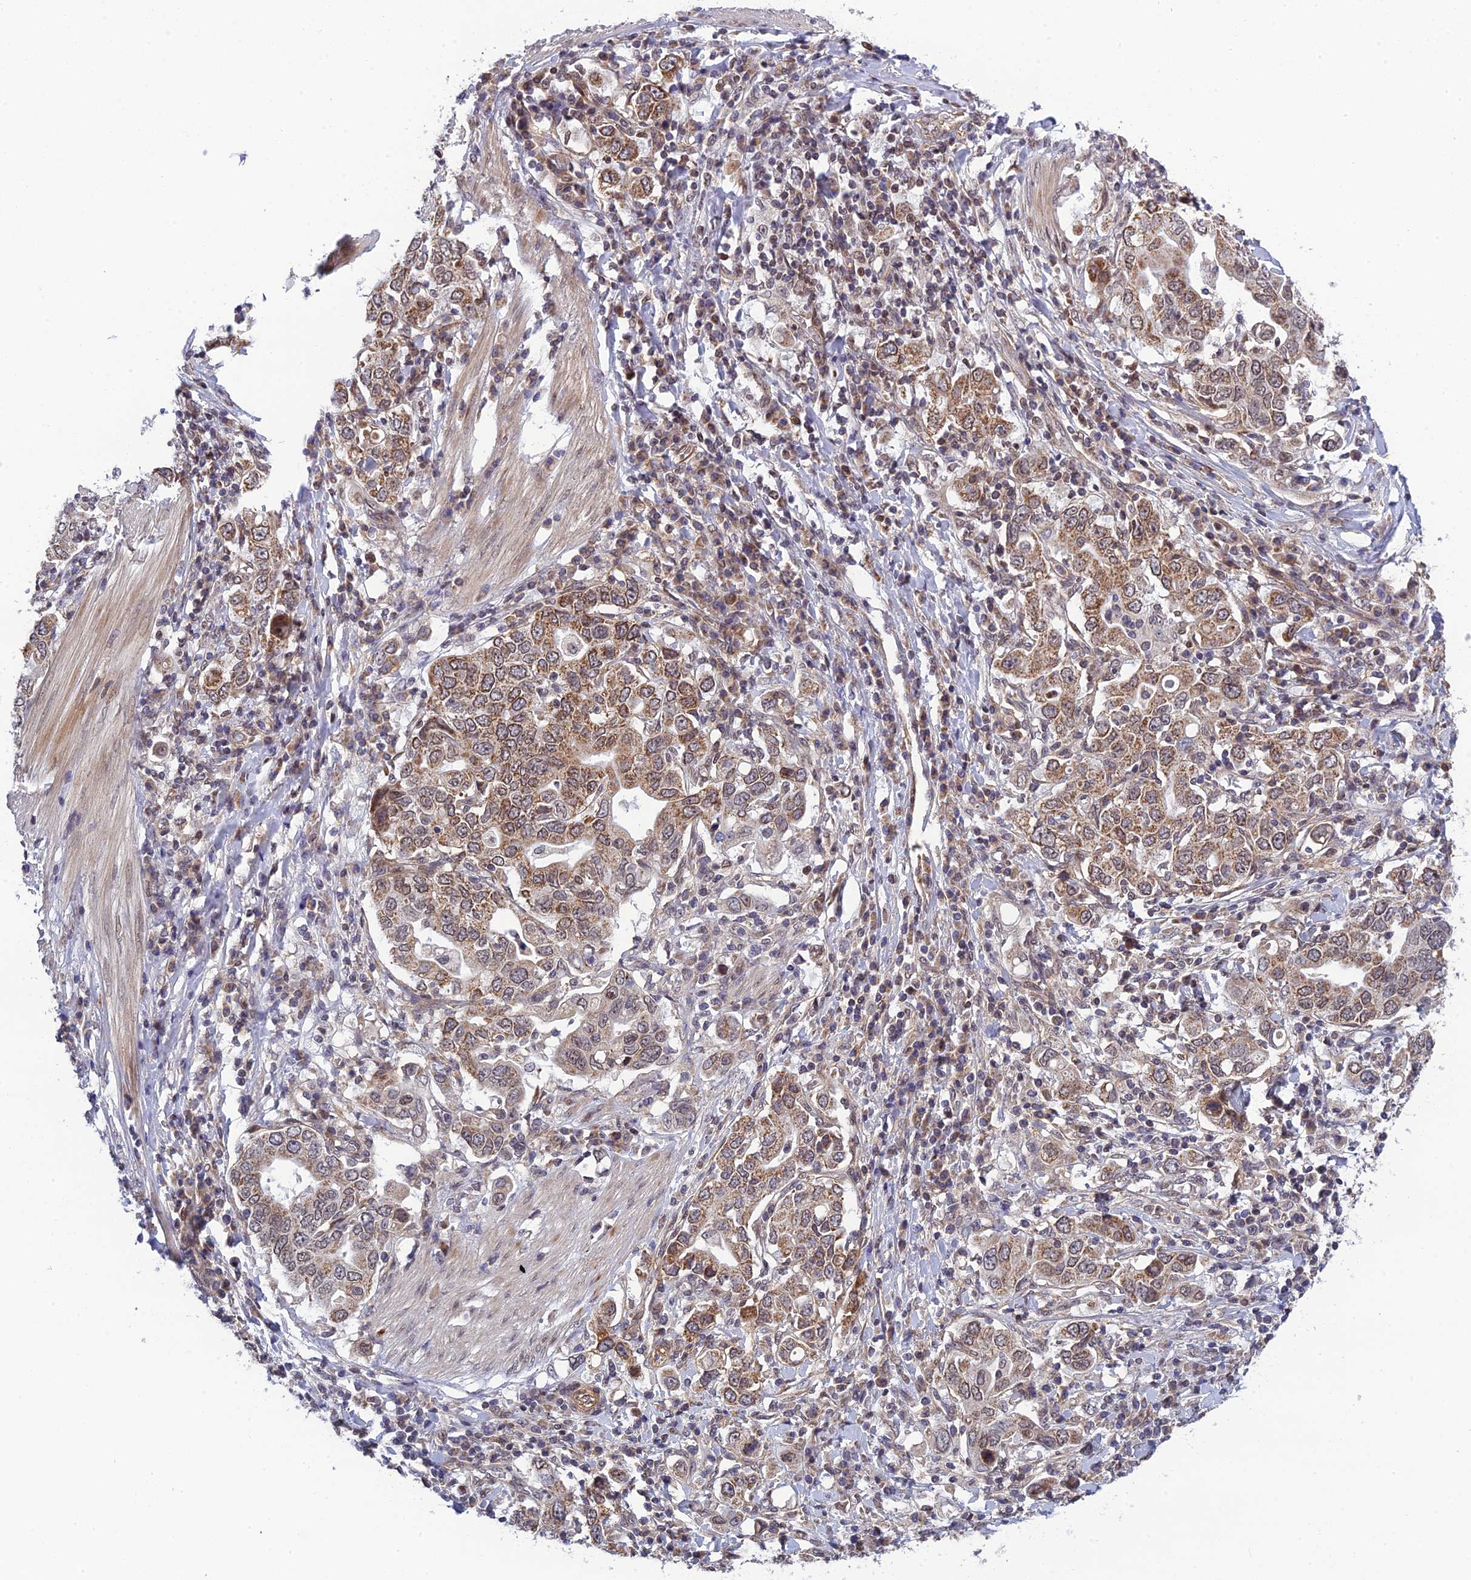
{"staining": {"intensity": "moderate", "quantity": ">75%", "location": "cytoplasmic/membranous"}, "tissue": "stomach cancer", "cell_type": "Tumor cells", "image_type": "cancer", "snomed": [{"axis": "morphology", "description": "Adenocarcinoma, NOS"}, {"axis": "topography", "description": "Stomach, upper"}], "caption": "Human stomach cancer (adenocarcinoma) stained with a brown dye reveals moderate cytoplasmic/membranous positive expression in approximately >75% of tumor cells.", "gene": "REXO1", "patient": {"sex": "male", "age": 62}}